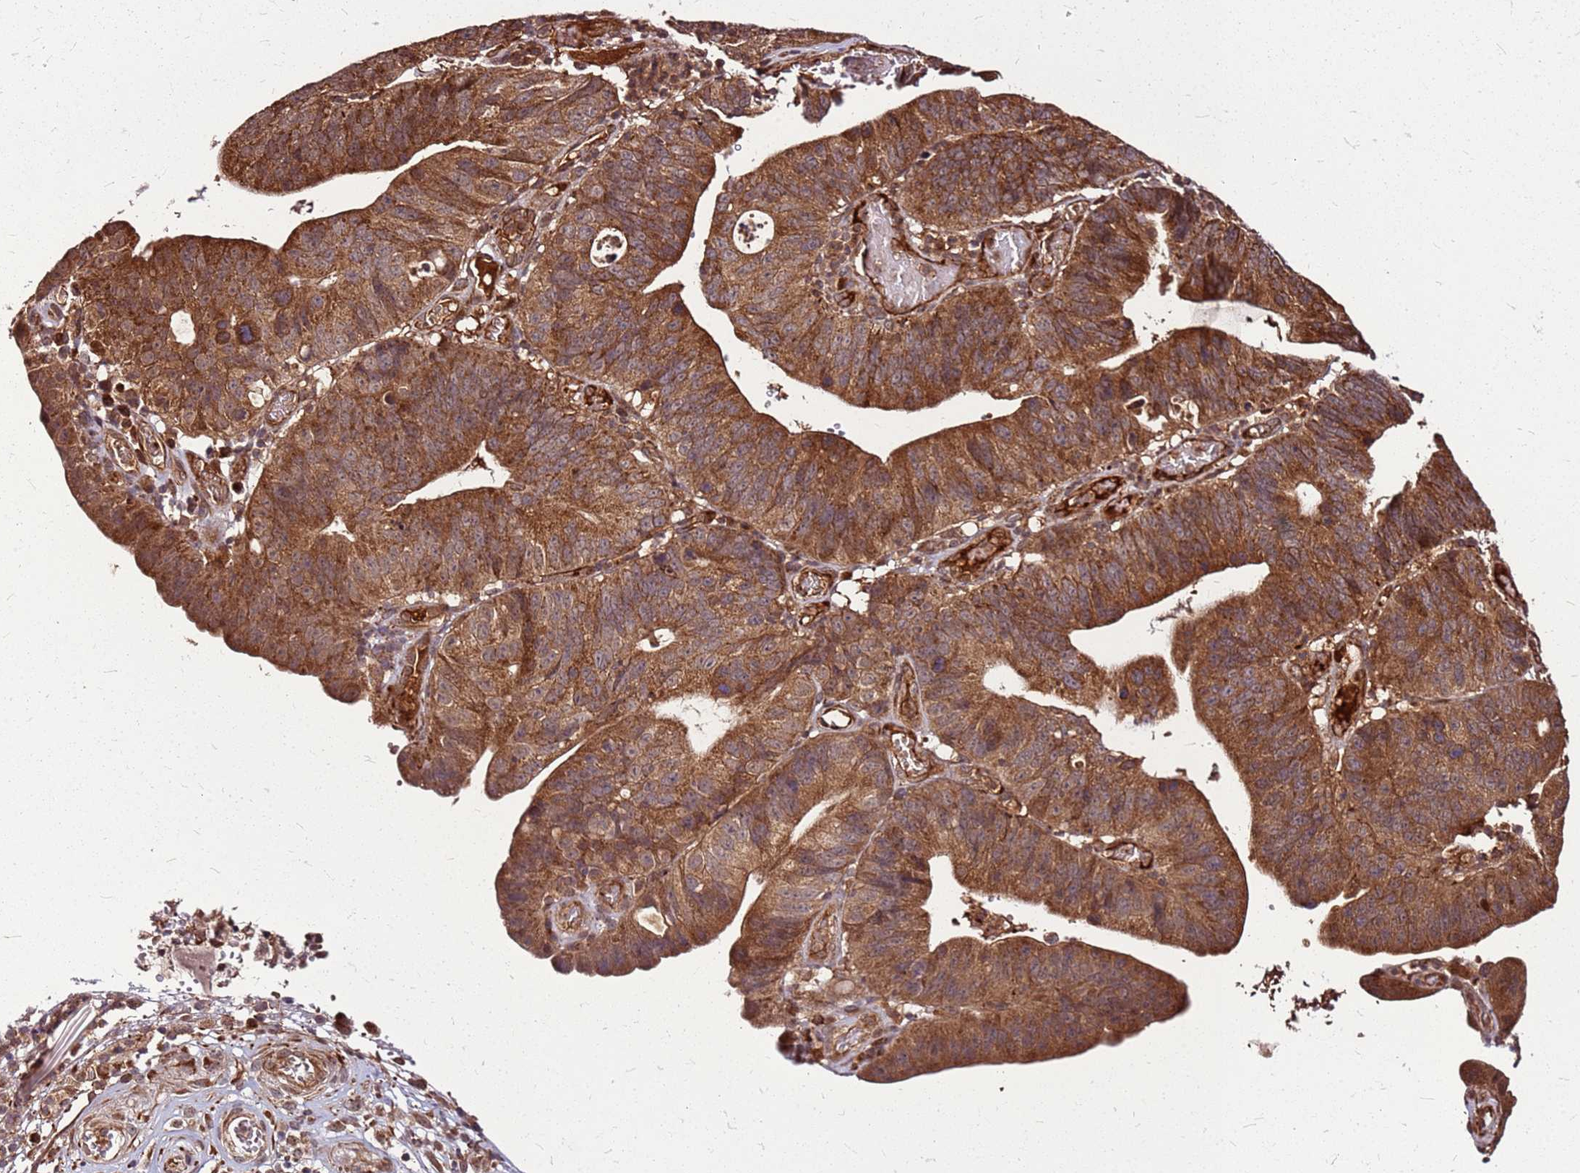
{"staining": {"intensity": "strong", "quantity": ">75%", "location": "cytoplasmic/membranous"}, "tissue": "stomach cancer", "cell_type": "Tumor cells", "image_type": "cancer", "snomed": [{"axis": "morphology", "description": "Adenocarcinoma, NOS"}, {"axis": "topography", "description": "Stomach"}], "caption": "Human adenocarcinoma (stomach) stained with a protein marker exhibits strong staining in tumor cells.", "gene": "LYPLAL1", "patient": {"sex": "male", "age": 59}}